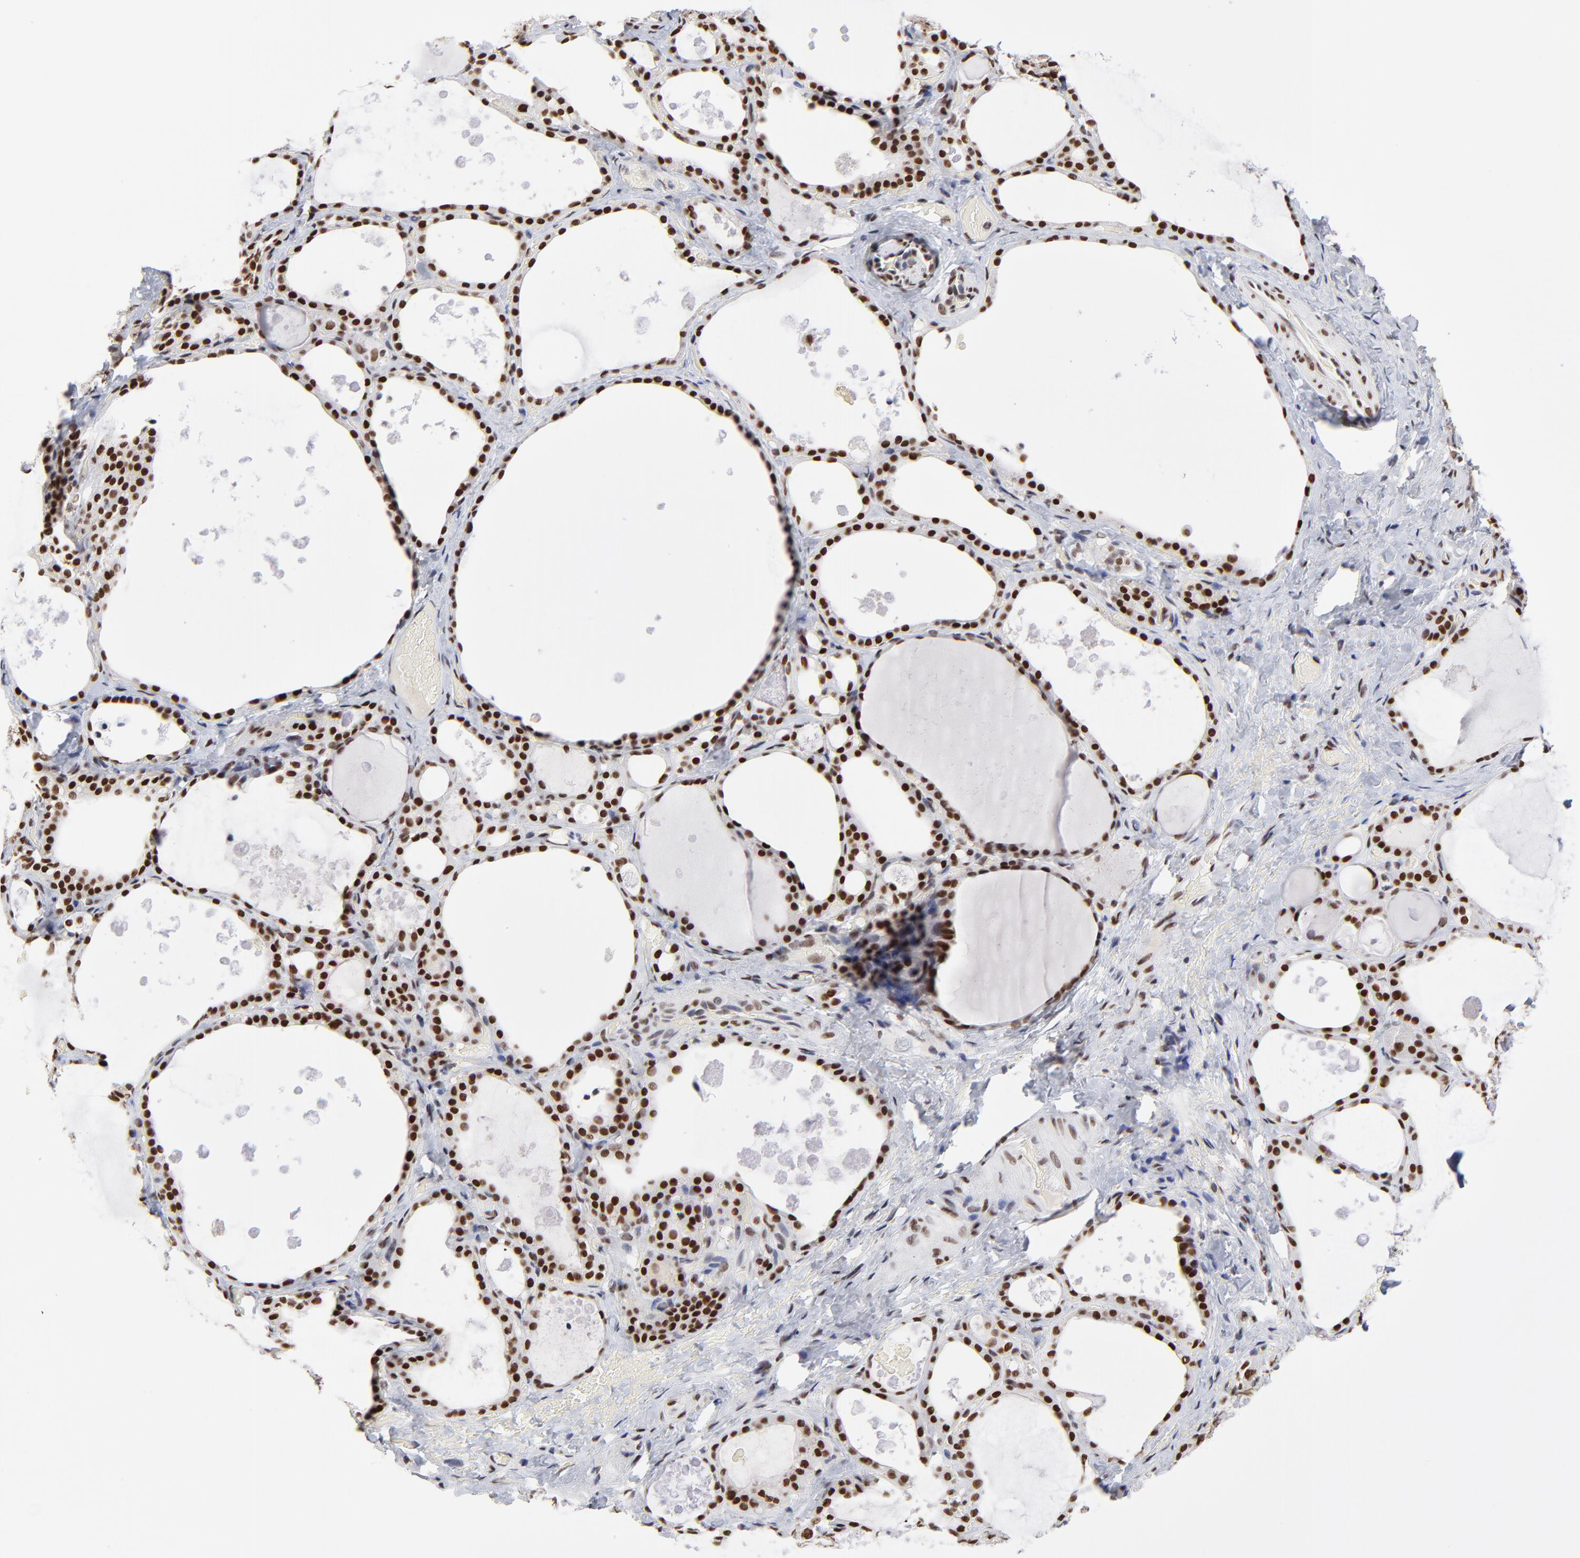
{"staining": {"intensity": "strong", "quantity": ">75%", "location": "nuclear"}, "tissue": "thyroid gland", "cell_type": "Glandular cells", "image_type": "normal", "snomed": [{"axis": "morphology", "description": "Normal tissue, NOS"}, {"axis": "topography", "description": "Thyroid gland"}], "caption": "Thyroid gland stained with a brown dye reveals strong nuclear positive positivity in approximately >75% of glandular cells.", "gene": "ZMYM3", "patient": {"sex": "male", "age": 61}}